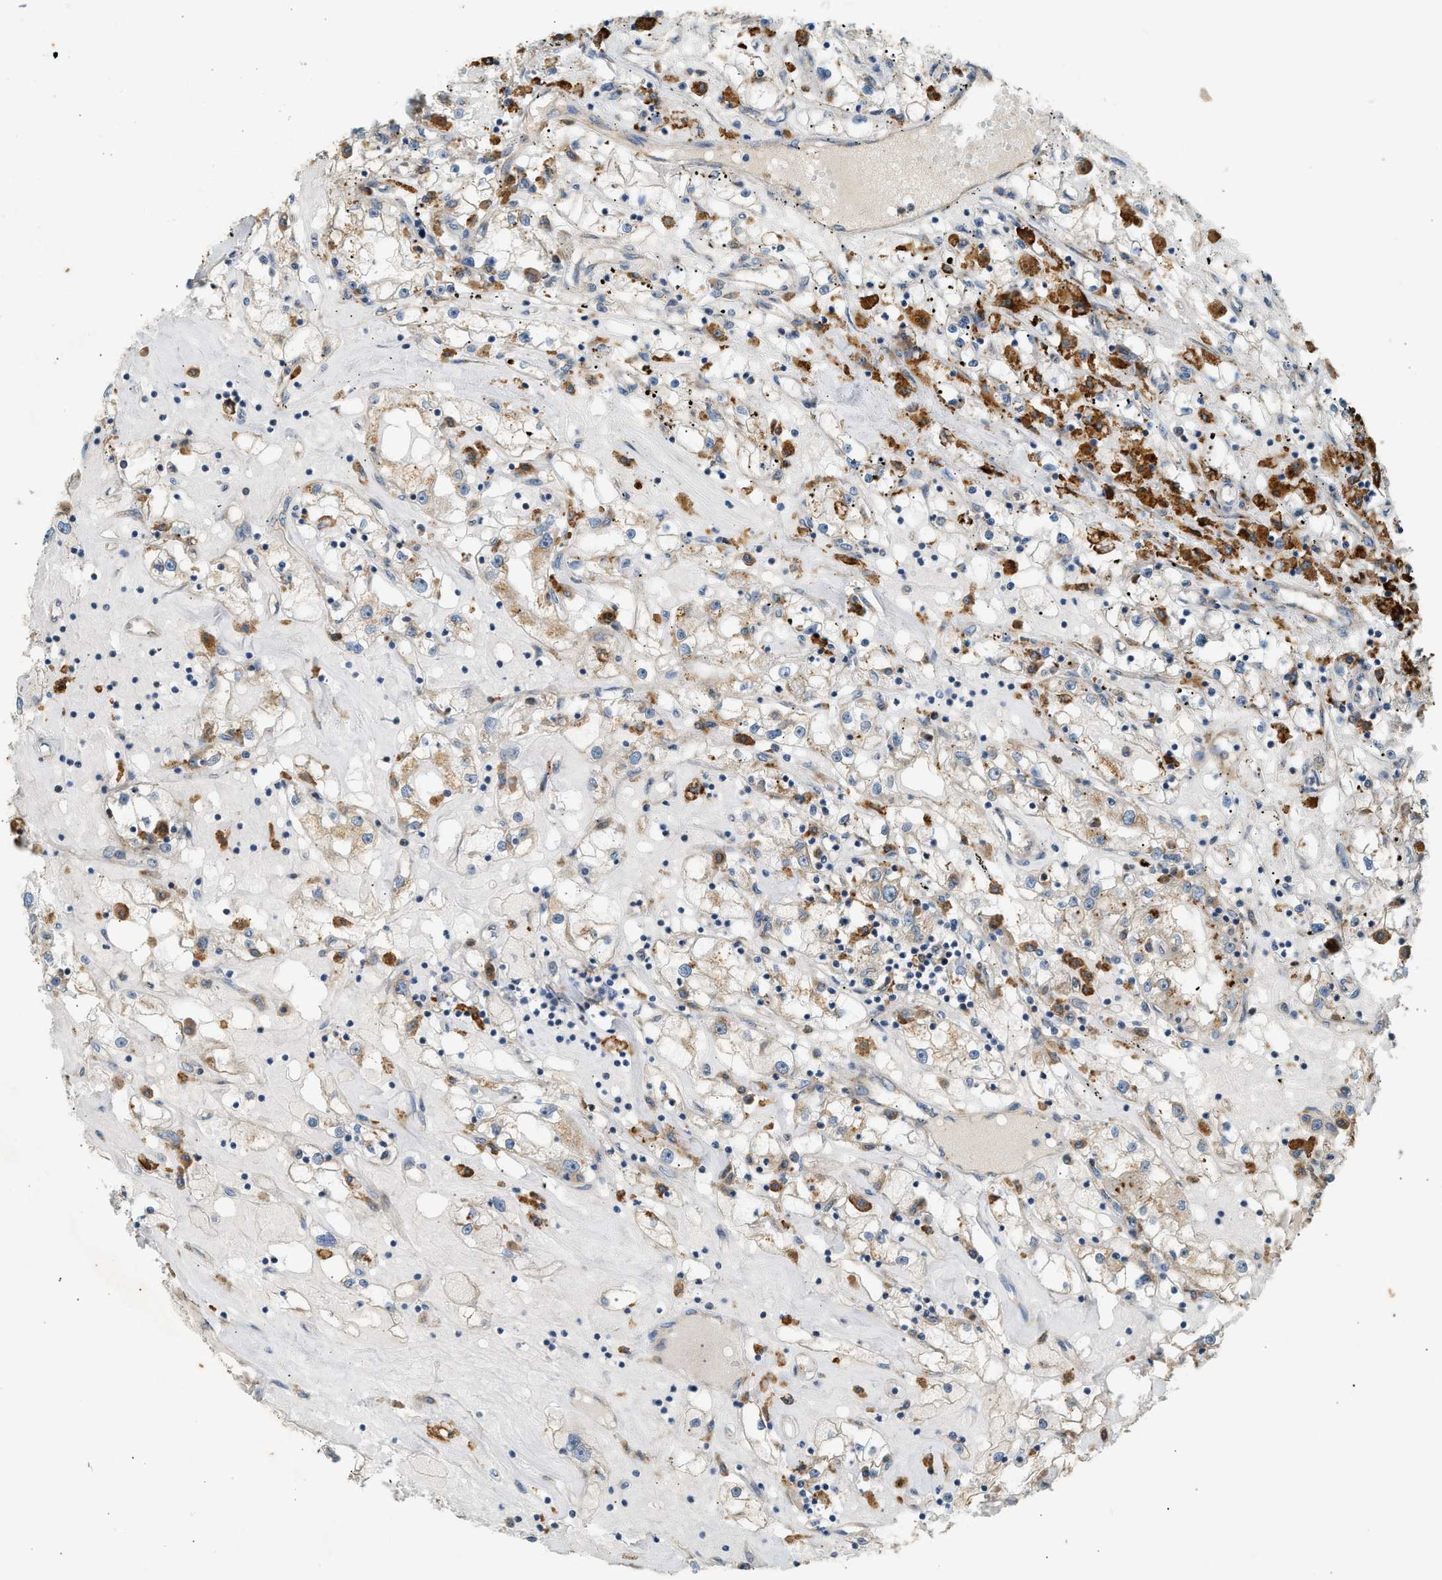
{"staining": {"intensity": "weak", "quantity": ">75%", "location": "cytoplasmic/membranous"}, "tissue": "renal cancer", "cell_type": "Tumor cells", "image_type": "cancer", "snomed": [{"axis": "morphology", "description": "Adenocarcinoma, NOS"}, {"axis": "topography", "description": "Kidney"}], "caption": "Human renal cancer stained with a brown dye demonstrates weak cytoplasmic/membranous positive expression in approximately >75% of tumor cells.", "gene": "CTSB", "patient": {"sex": "male", "age": 56}}